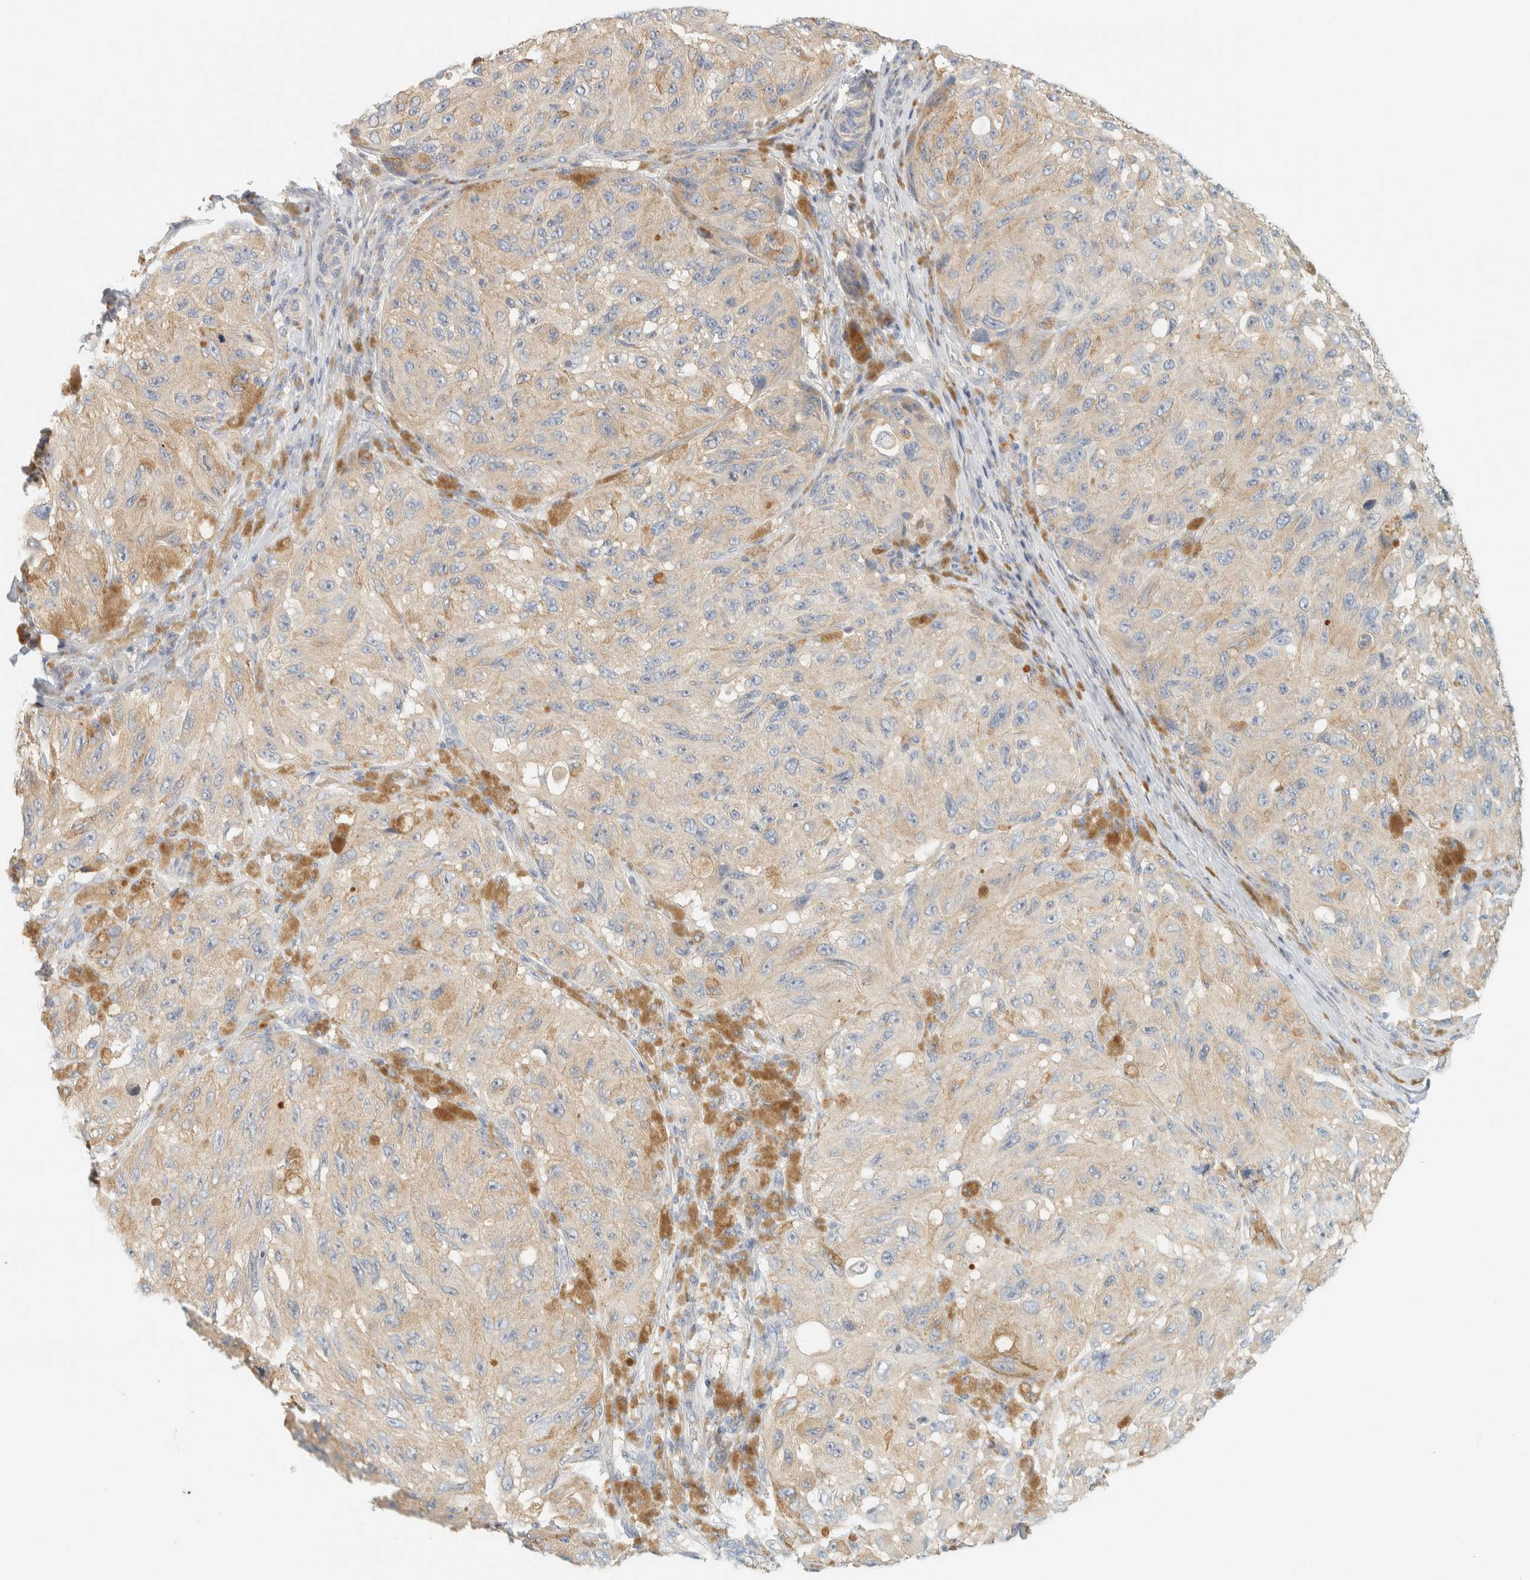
{"staining": {"intensity": "weak", "quantity": ">75%", "location": "cytoplasmic/membranous"}, "tissue": "melanoma", "cell_type": "Tumor cells", "image_type": "cancer", "snomed": [{"axis": "morphology", "description": "Malignant melanoma, NOS"}, {"axis": "topography", "description": "Skin"}], "caption": "IHC histopathology image of neoplastic tissue: human melanoma stained using IHC shows low levels of weak protein expression localized specifically in the cytoplasmic/membranous of tumor cells, appearing as a cytoplasmic/membranous brown color.", "gene": "PTGES3L-AARSD1", "patient": {"sex": "female", "age": 73}}